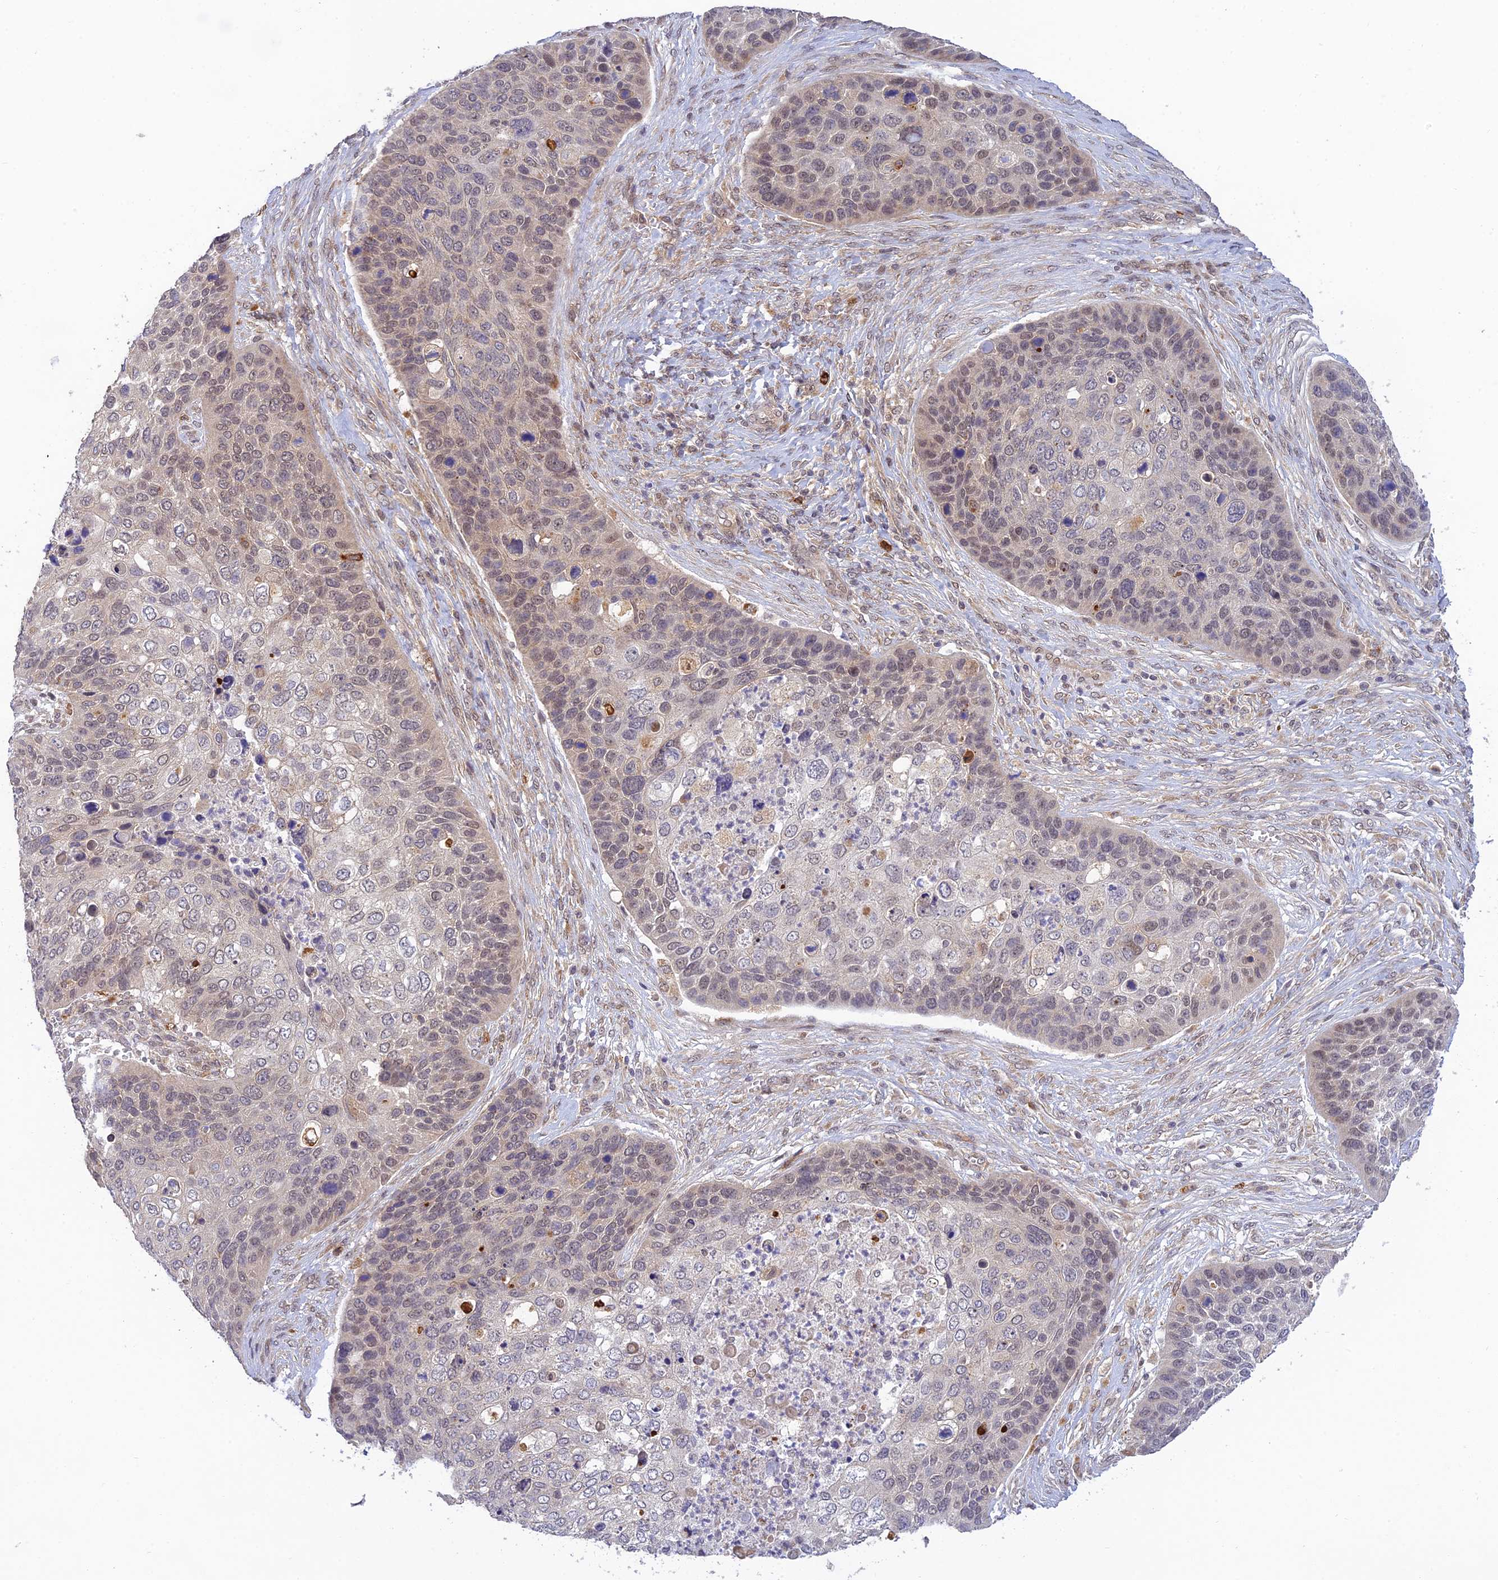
{"staining": {"intensity": "moderate", "quantity": "<25%", "location": "nuclear"}, "tissue": "skin cancer", "cell_type": "Tumor cells", "image_type": "cancer", "snomed": [{"axis": "morphology", "description": "Basal cell carcinoma"}, {"axis": "topography", "description": "Skin"}], "caption": "Human basal cell carcinoma (skin) stained for a protein (brown) exhibits moderate nuclear positive positivity in approximately <25% of tumor cells.", "gene": "SKIC8", "patient": {"sex": "female", "age": 74}}